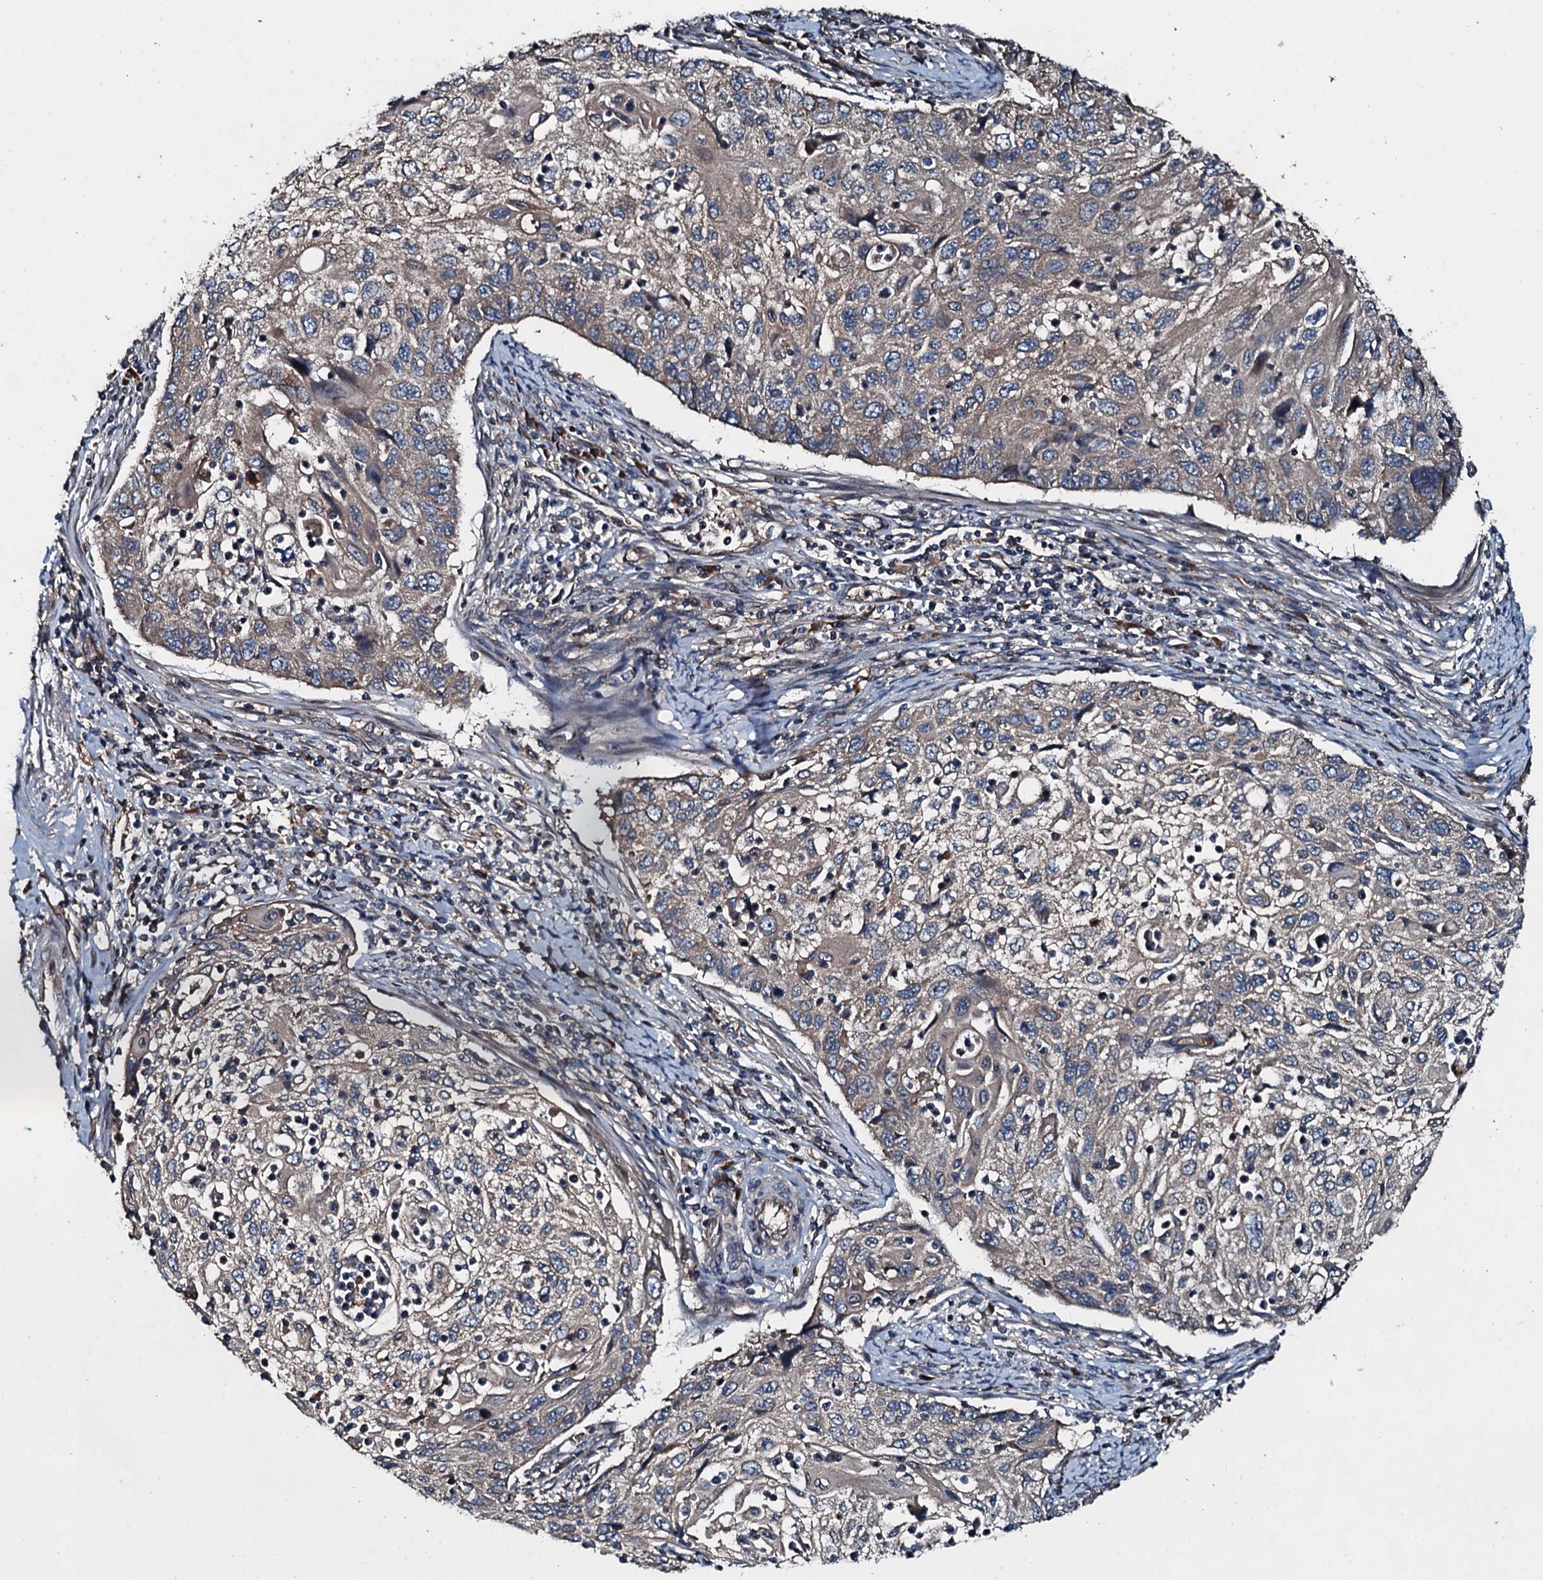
{"staining": {"intensity": "weak", "quantity": ">75%", "location": "cytoplasmic/membranous"}, "tissue": "cervical cancer", "cell_type": "Tumor cells", "image_type": "cancer", "snomed": [{"axis": "morphology", "description": "Squamous cell carcinoma, NOS"}, {"axis": "topography", "description": "Cervix"}], "caption": "Human cervical cancer (squamous cell carcinoma) stained with a brown dye displays weak cytoplasmic/membranous positive staining in about >75% of tumor cells.", "gene": "AARS1", "patient": {"sex": "female", "age": 70}}